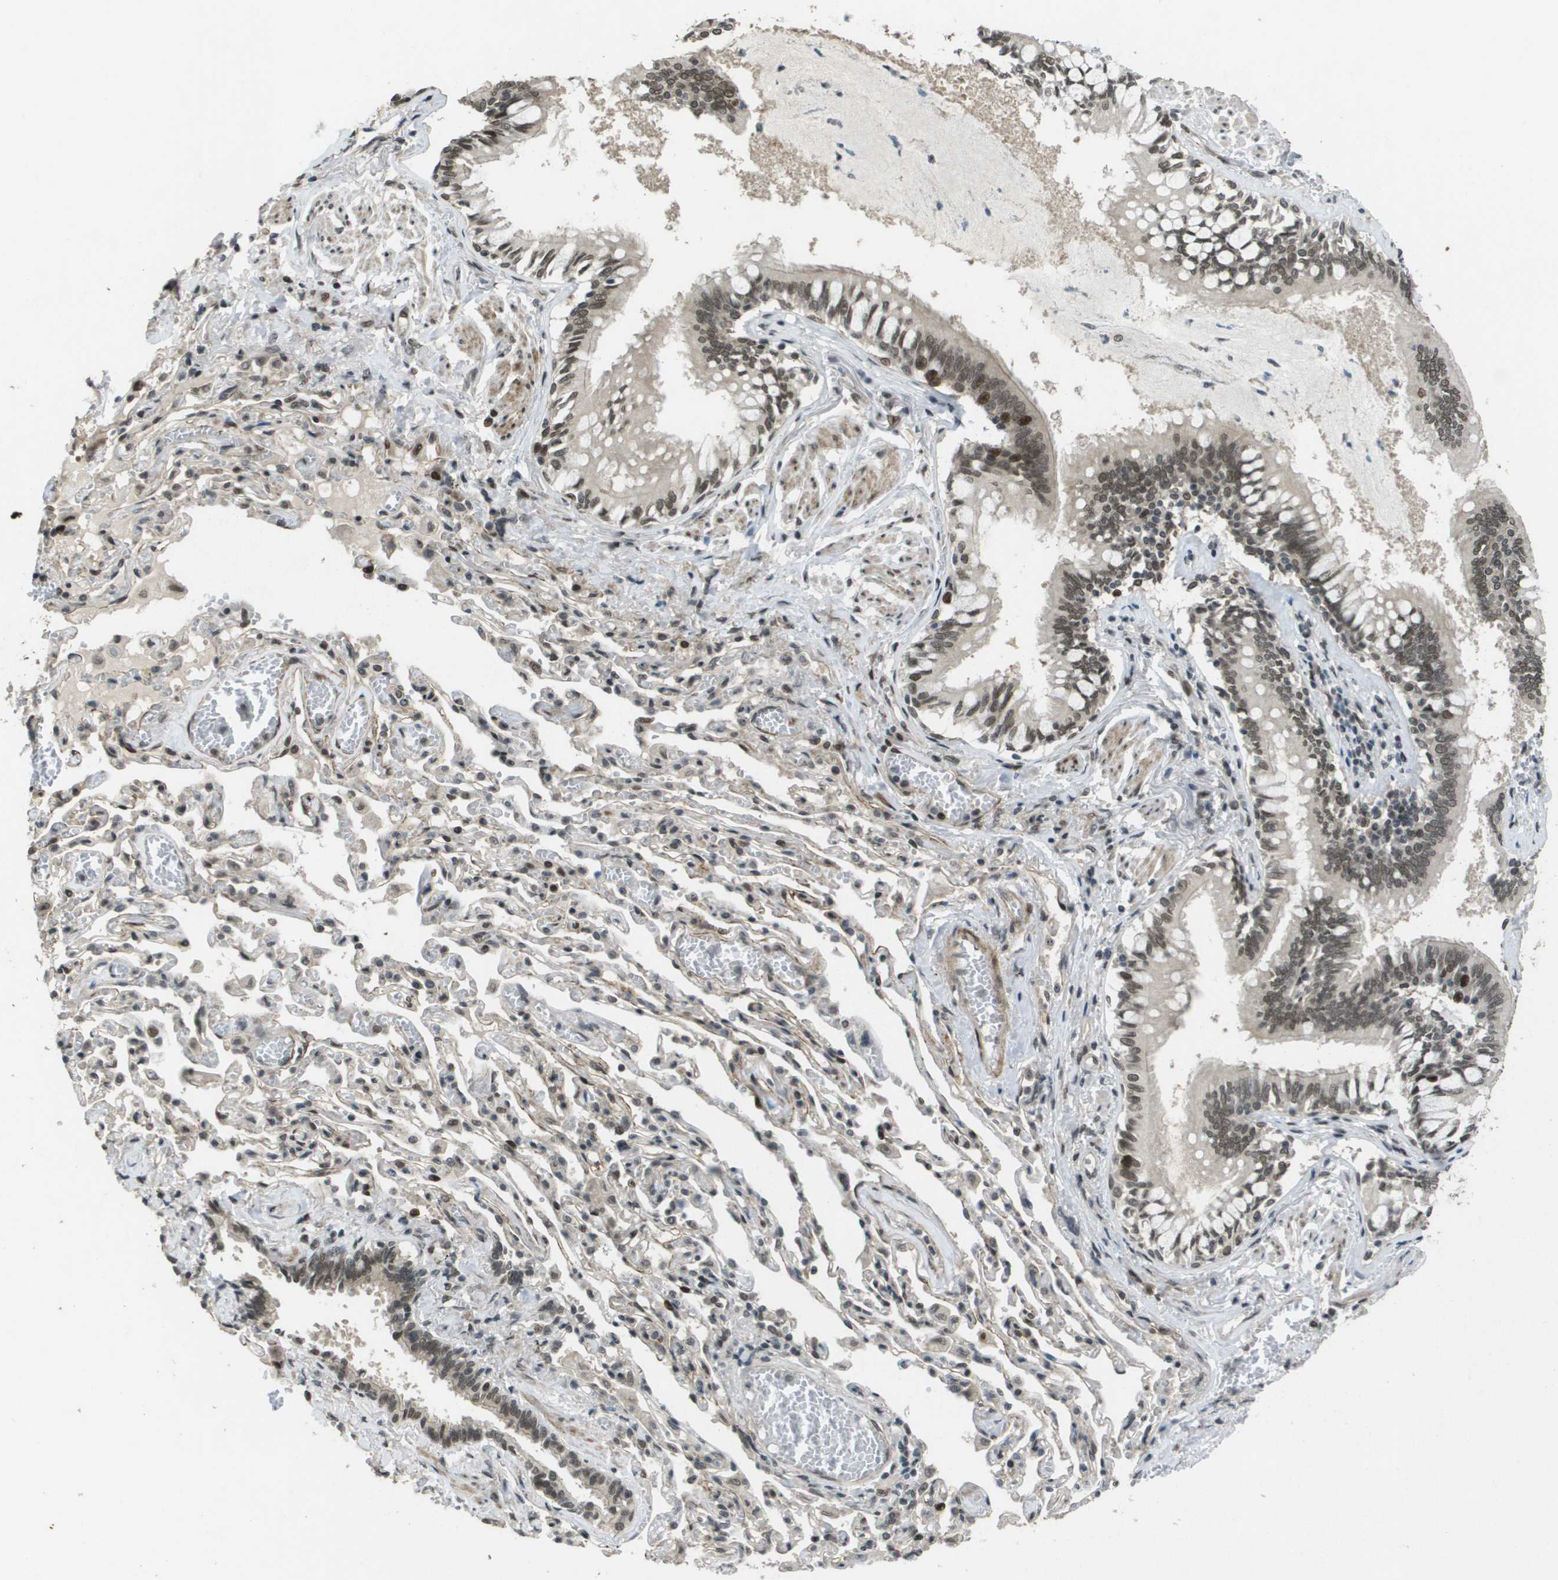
{"staining": {"intensity": "strong", "quantity": "<25%", "location": "cytoplasmic/membranous,nuclear"}, "tissue": "bronchus", "cell_type": "Respiratory epithelial cells", "image_type": "normal", "snomed": [{"axis": "morphology", "description": "Normal tissue, NOS"}, {"axis": "morphology", "description": "Inflammation, NOS"}, {"axis": "topography", "description": "Cartilage tissue"}, {"axis": "topography", "description": "Lung"}], "caption": "Bronchus stained with a brown dye demonstrates strong cytoplasmic/membranous,nuclear positive expression in about <25% of respiratory epithelial cells.", "gene": "KAT5", "patient": {"sex": "male", "age": 71}}